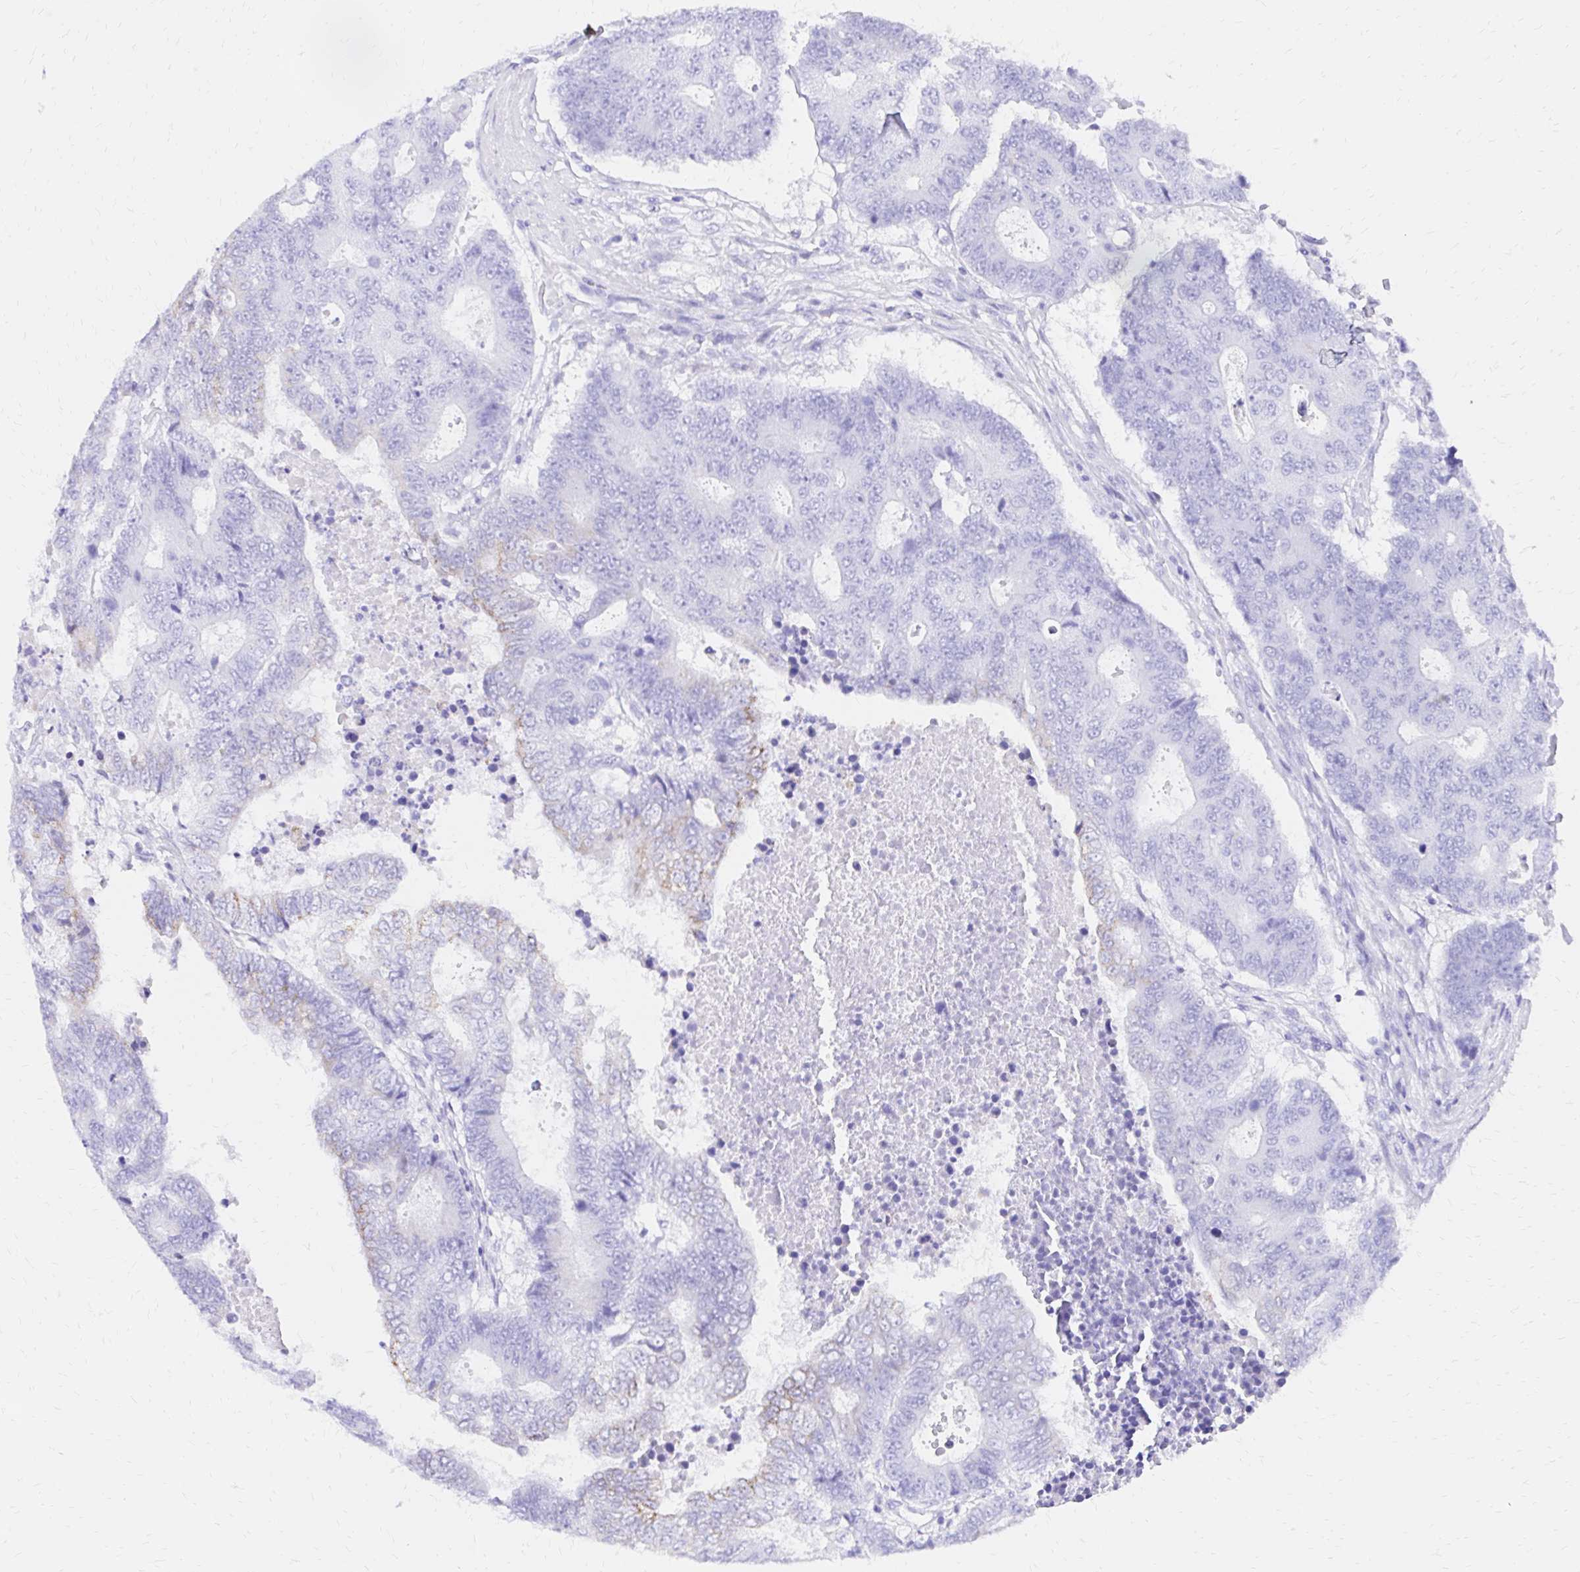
{"staining": {"intensity": "weak", "quantity": "<25%", "location": "cytoplasmic/membranous"}, "tissue": "colorectal cancer", "cell_type": "Tumor cells", "image_type": "cancer", "snomed": [{"axis": "morphology", "description": "Adenocarcinoma, NOS"}, {"axis": "topography", "description": "Colon"}], "caption": "Tumor cells show no significant staining in colorectal adenocarcinoma.", "gene": "S100G", "patient": {"sex": "female", "age": 48}}